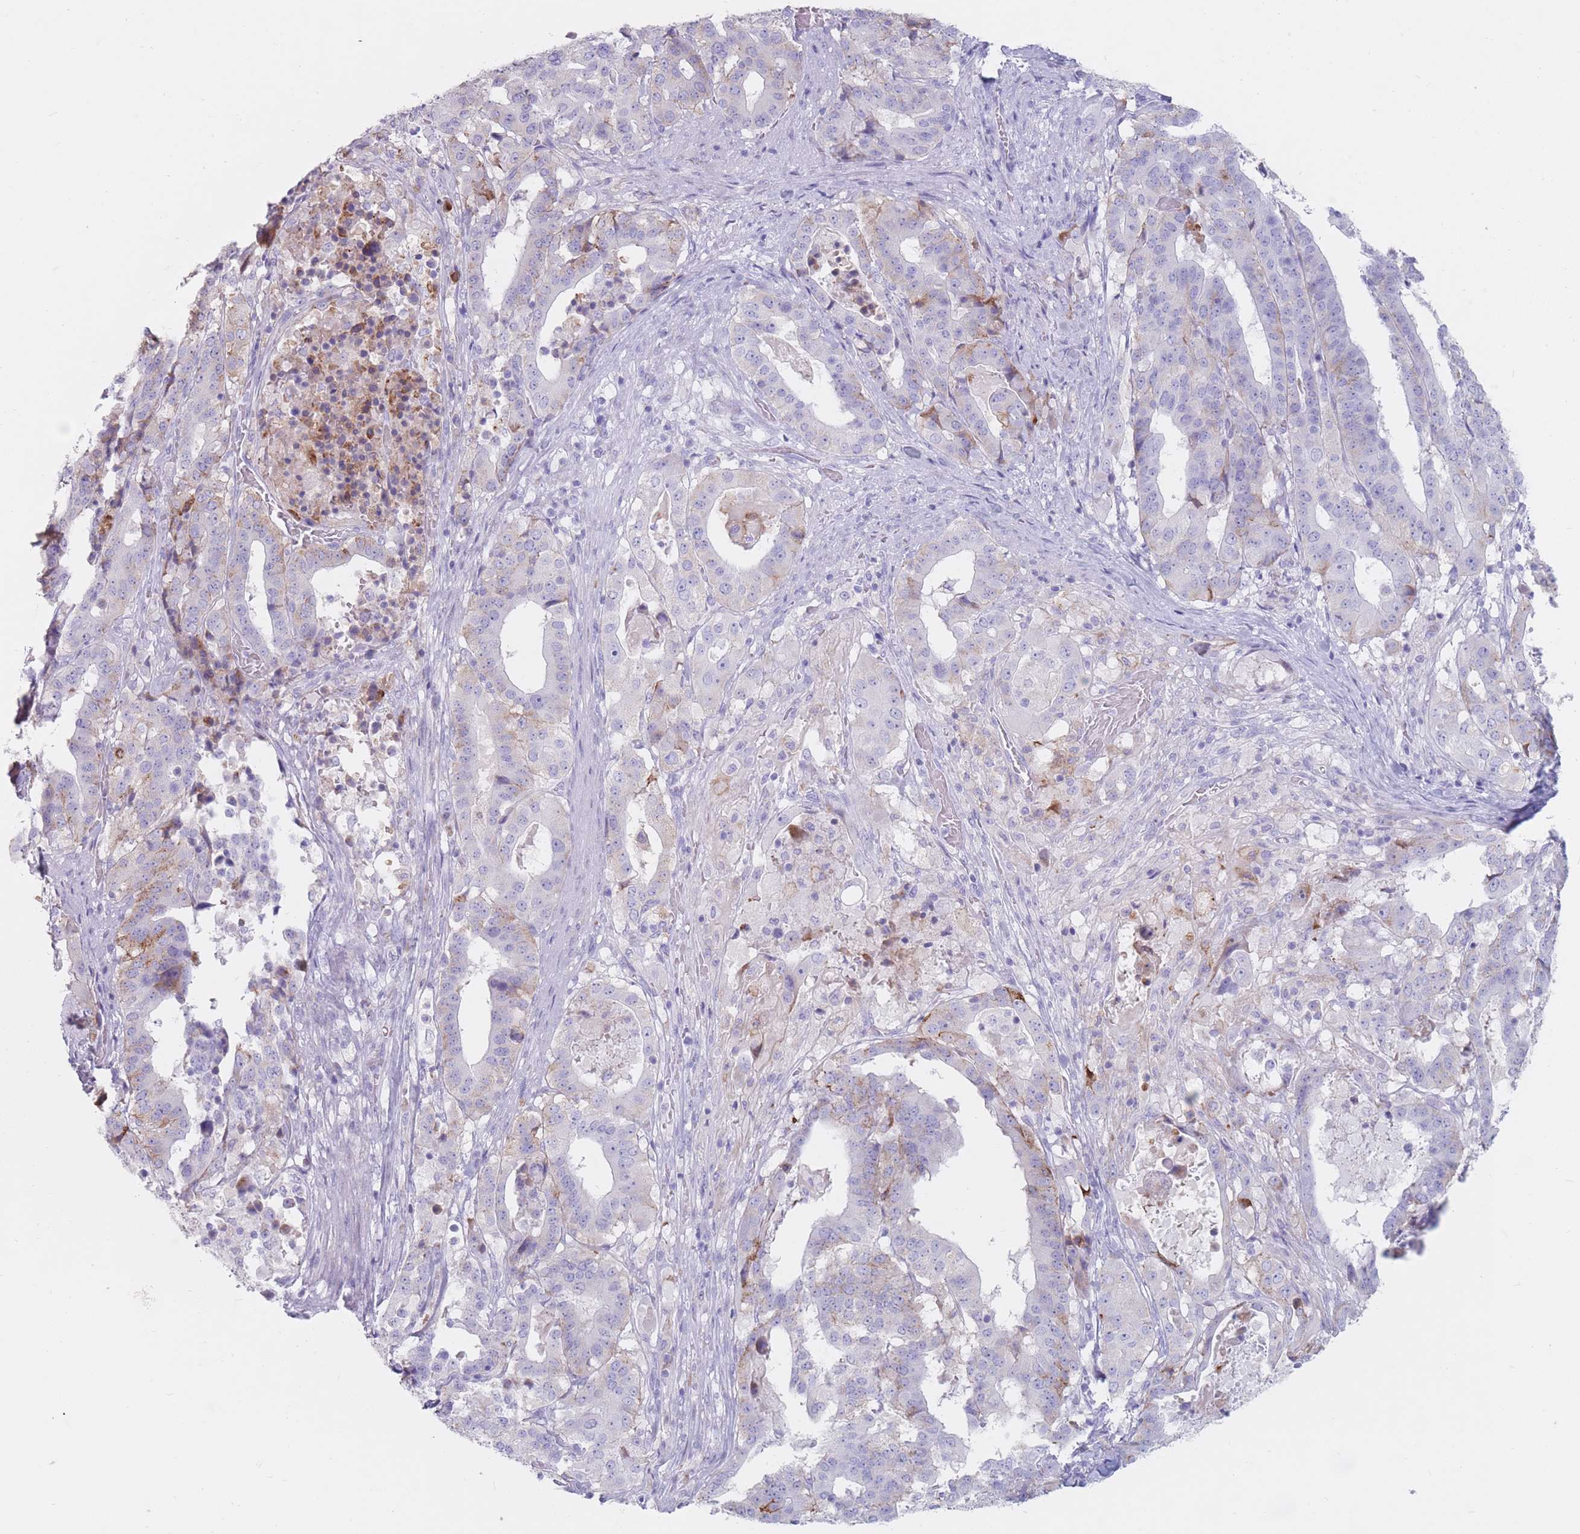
{"staining": {"intensity": "weak", "quantity": "<25%", "location": "cytoplasmic/membranous"}, "tissue": "stomach cancer", "cell_type": "Tumor cells", "image_type": "cancer", "snomed": [{"axis": "morphology", "description": "Adenocarcinoma, NOS"}, {"axis": "topography", "description": "Stomach"}], "caption": "There is no significant expression in tumor cells of stomach cancer. The staining is performed using DAB (3,3'-diaminobenzidine) brown chromogen with nuclei counter-stained in using hematoxylin.", "gene": "ST3GAL5", "patient": {"sex": "male", "age": 48}}